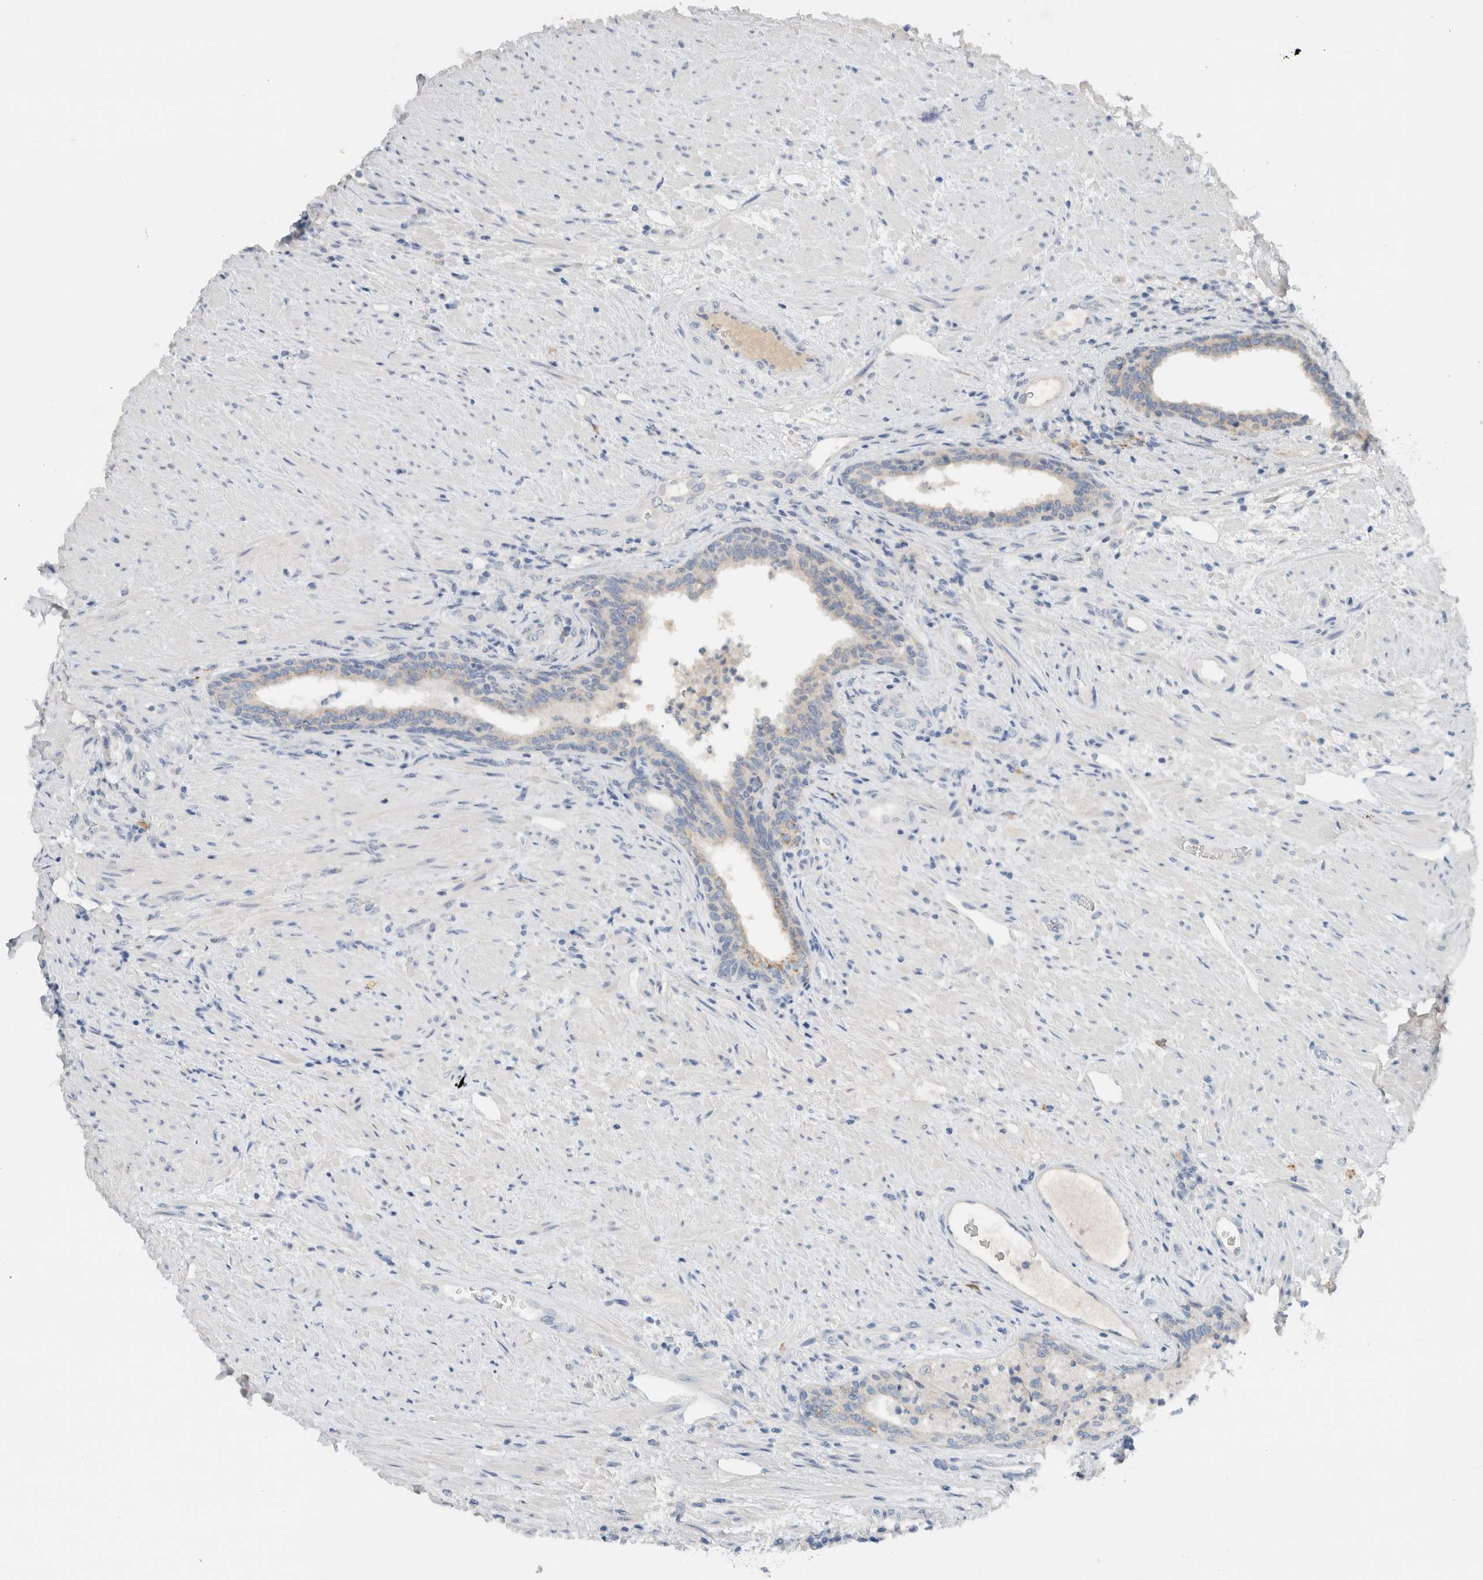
{"staining": {"intensity": "weak", "quantity": "<25%", "location": "cytoplasmic/membranous"}, "tissue": "prostate", "cell_type": "Glandular cells", "image_type": "normal", "snomed": [{"axis": "morphology", "description": "Normal tissue, NOS"}, {"axis": "topography", "description": "Prostate"}], "caption": "Micrograph shows no significant protein positivity in glandular cells of unremarkable prostate.", "gene": "DUOX1", "patient": {"sex": "male", "age": 76}}